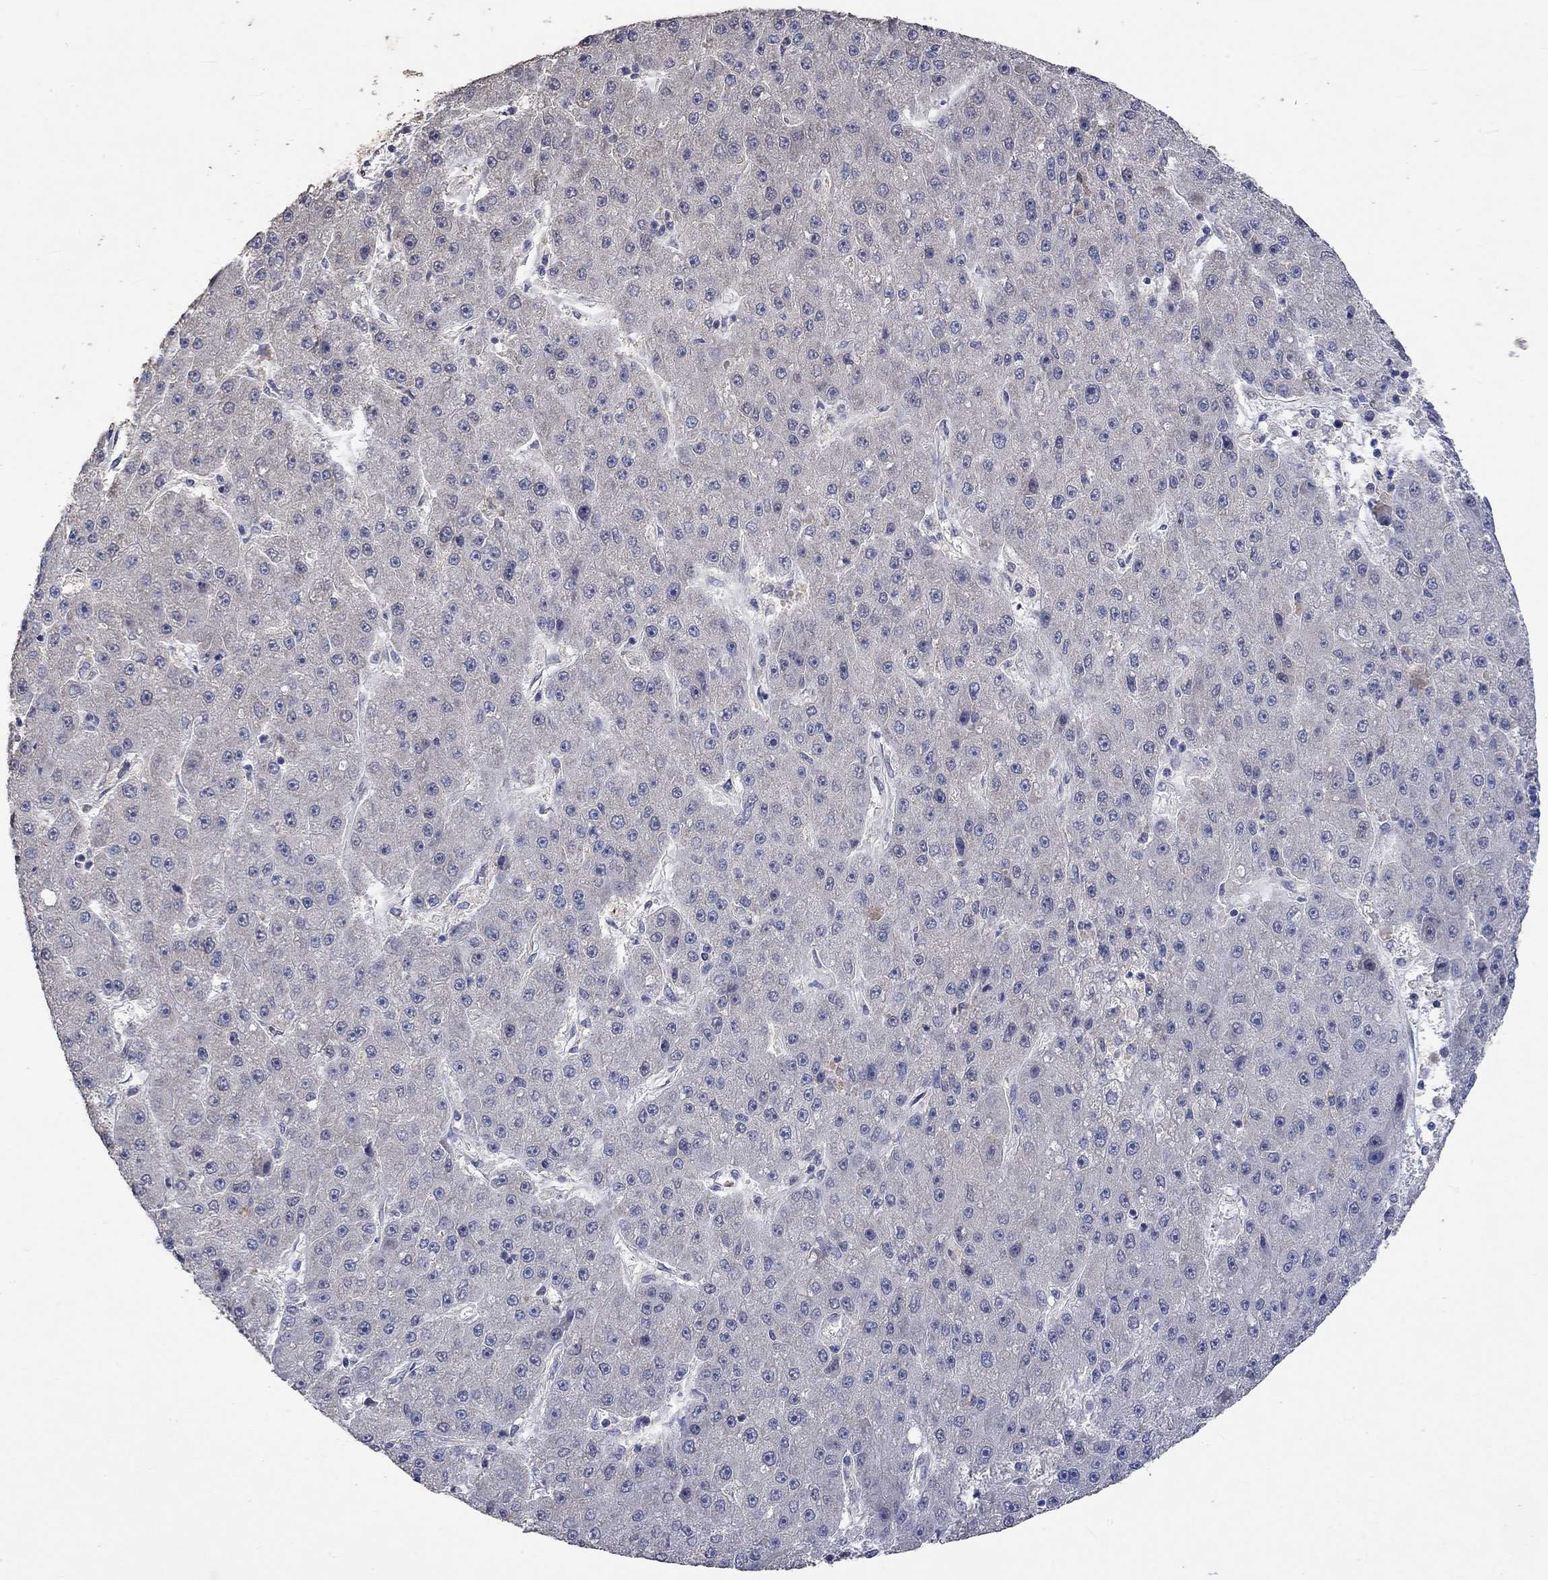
{"staining": {"intensity": "negative", "quantity": "none", "location": "none"}, "tissue": "liver cancer", "cell_type": "Tumor cells", "image_type": "cancer", "snomed": [{"axis": "morphology", "description": "Carcinoma, Hepatocellular, NOS"}, {"axis": "topography", "description": "Liver"}], "caption": "High power microscopy micrograph of an immunohistochemistry histopathology image of hepatocellular carcinoma (liver), revealing no significant staining in tumor cells.", "gene": "PTPN20", "patient": {"sex": "male", "age": 67}}